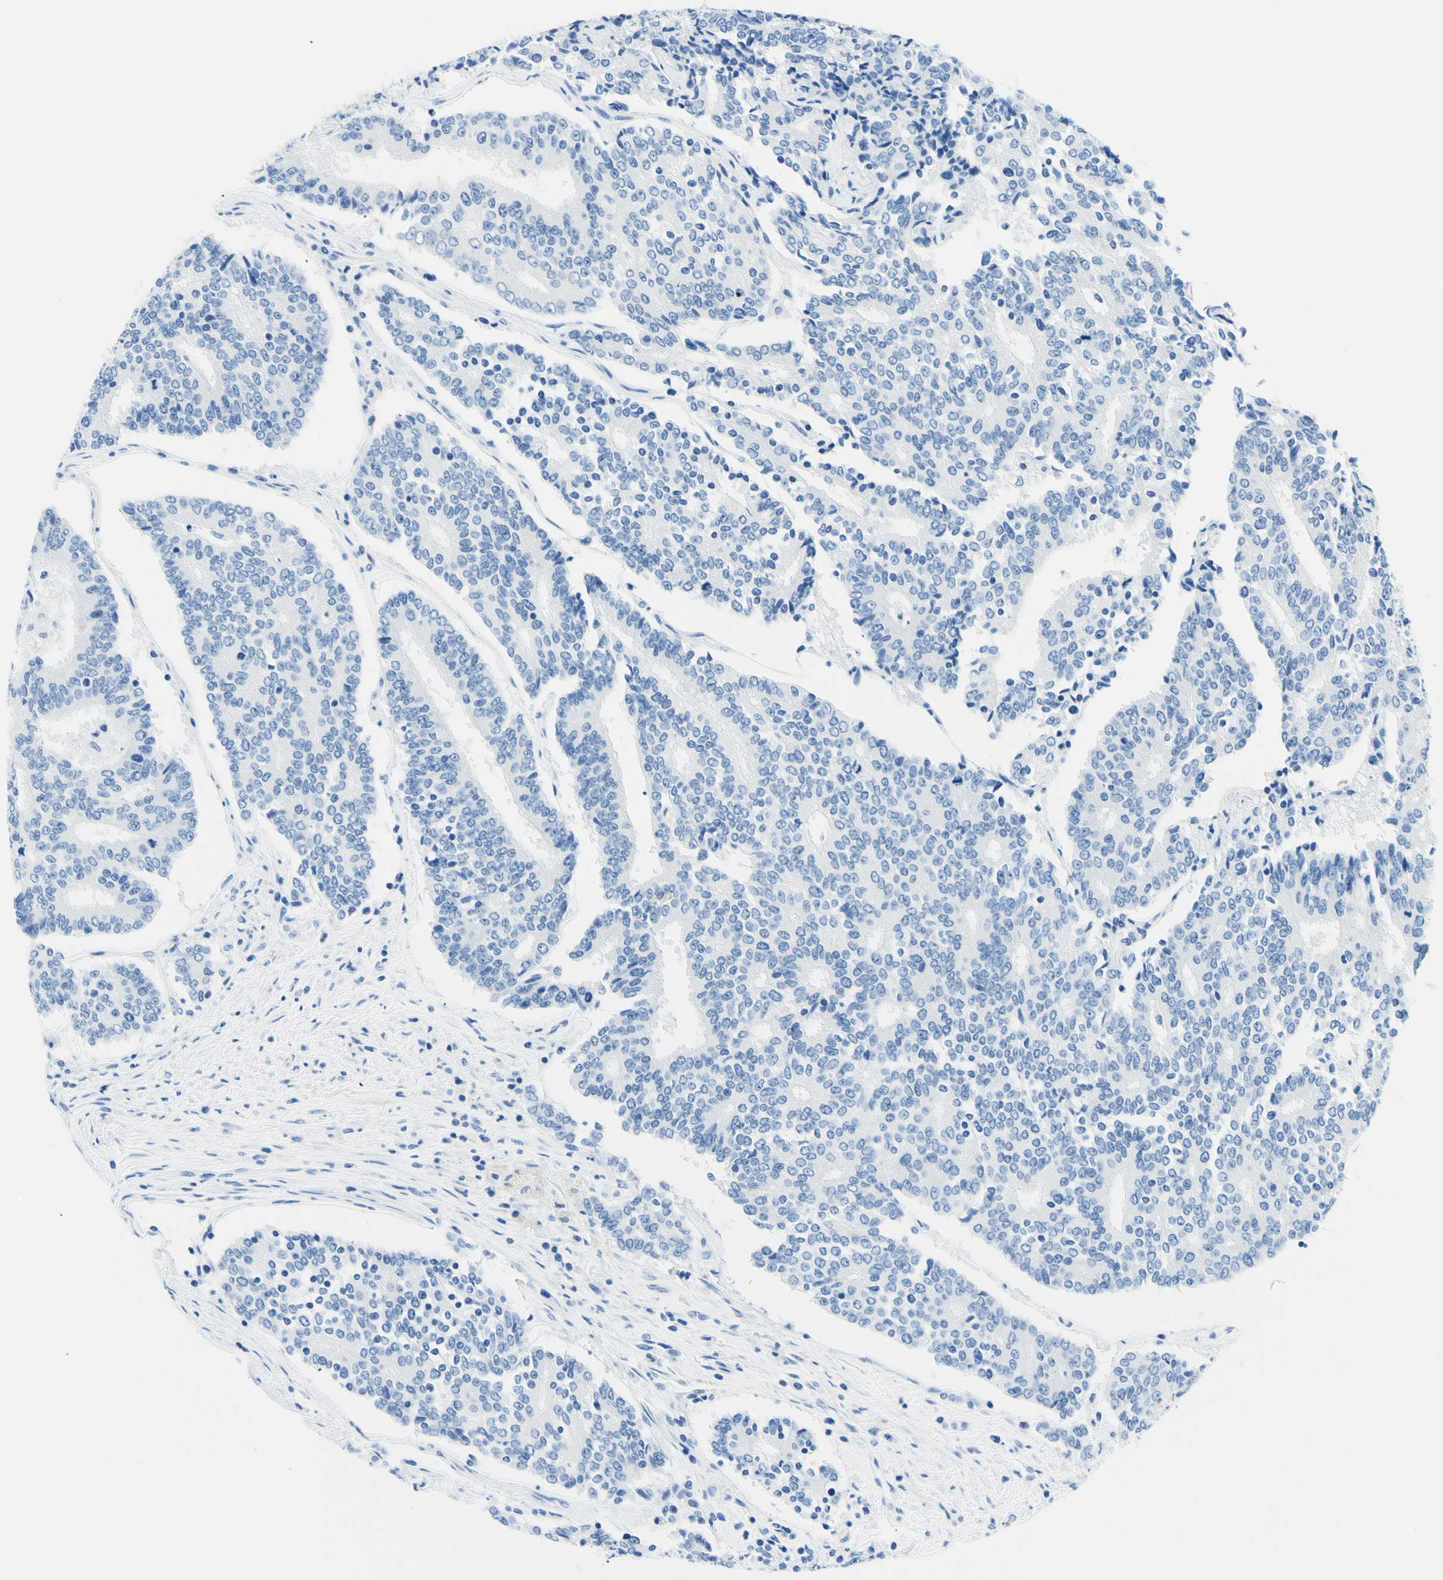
{"staining": {"intensity": "negative", "quantity": "none", "location": "none"}, "tissue": "prostate cancer", "cell_type": "Tumor cells", "image_type": "cancer", "snomed": [{"axis": "morphology", "description": "Normal tissue, NOS"}, {"axis": "morphology", "description": "Adenocarcinoma, High grade"}, {"axis": "topography", "description": "Prostate"}, {"axis": "topography", "description": "Seminal veicle"}], "caption": "The histopathology image reveals no significant expression in tumor cells of prostate high-grade adenocarcinoma.", "gene": "MYH2", "patient": {"sex": "male", "age": 55}}